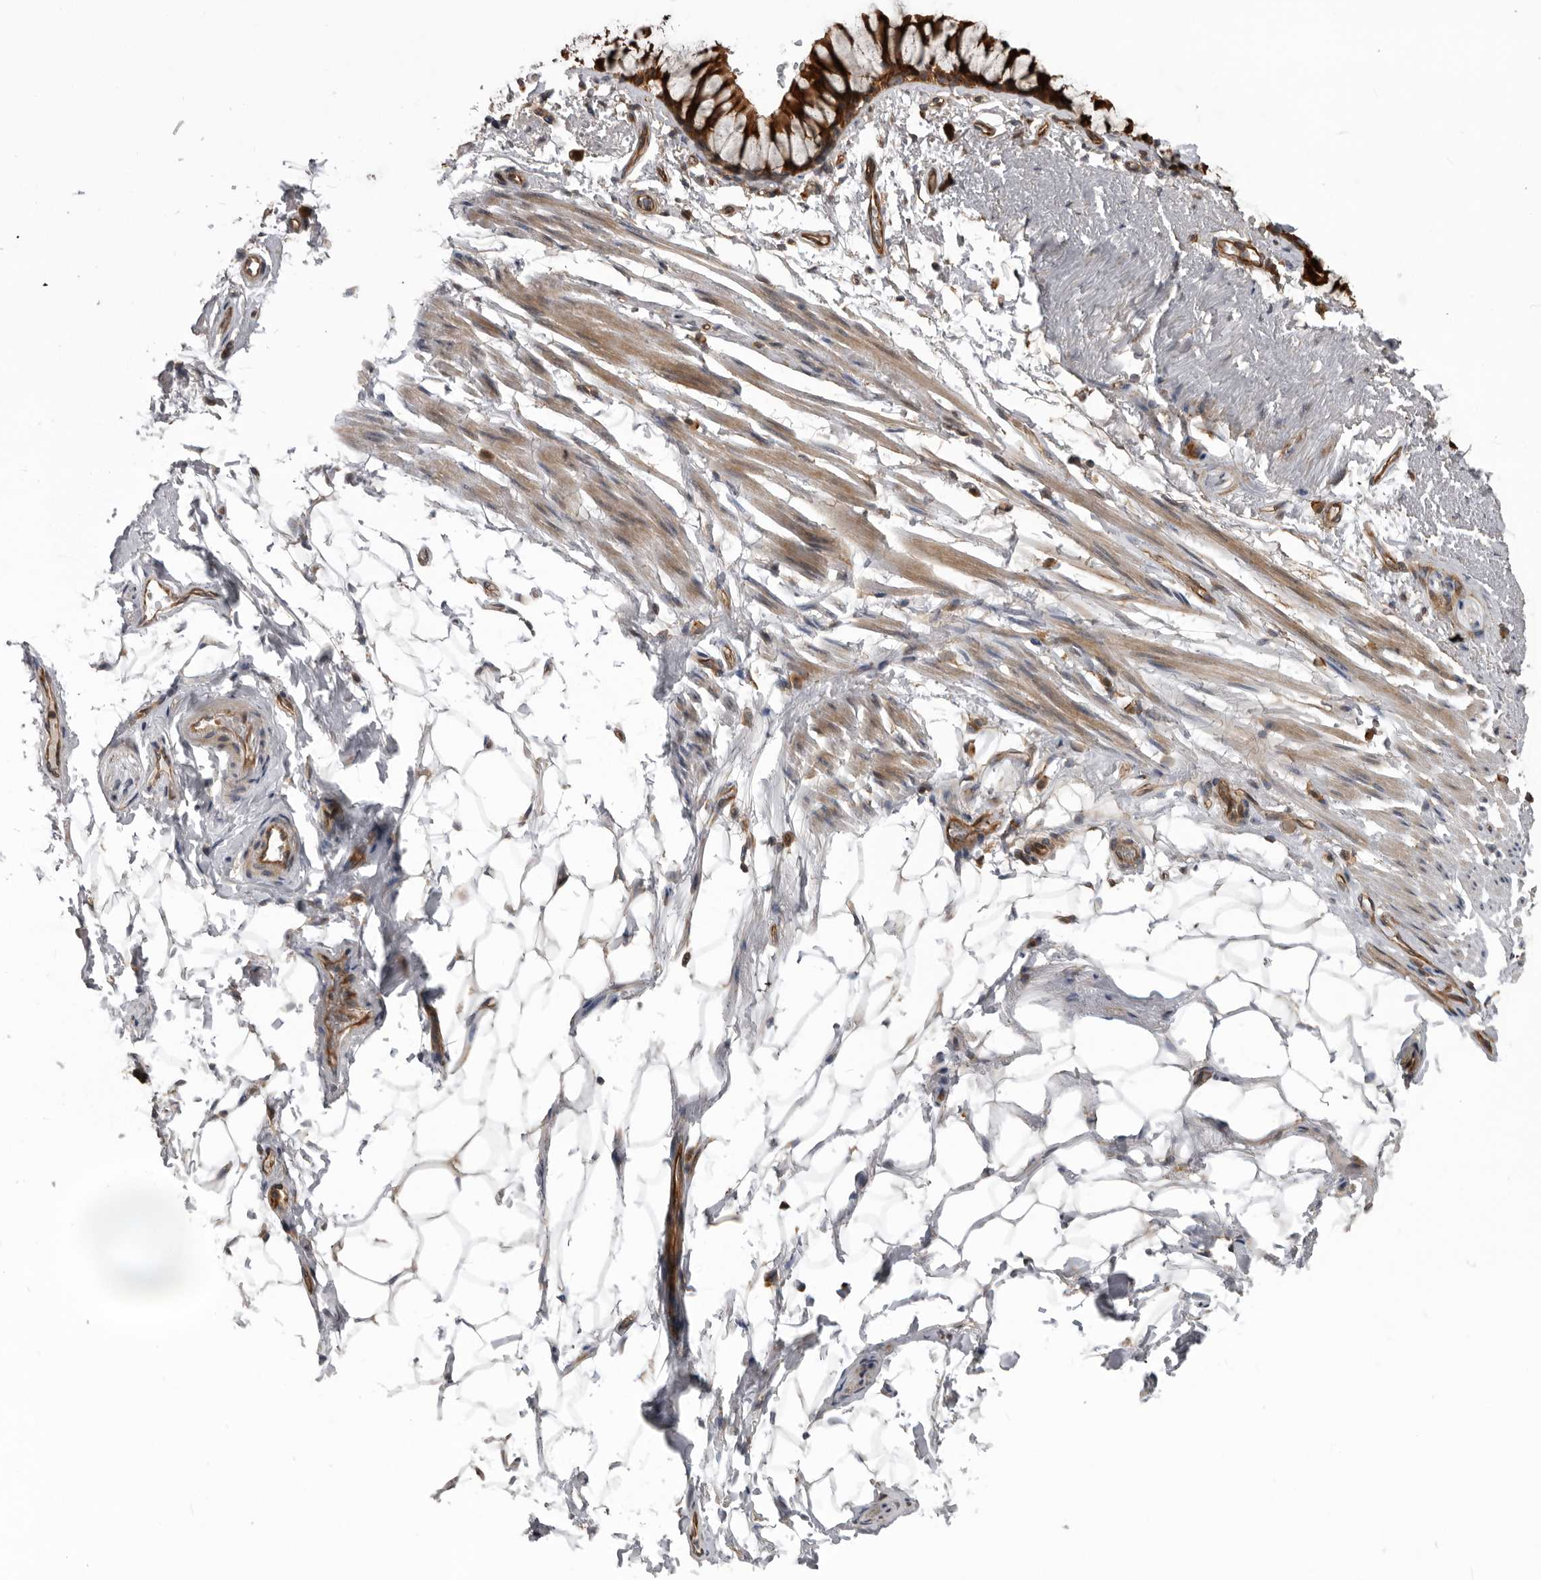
{"staining": {"intensity": "weak", "quantity": "25%-75%", "location": "cytoplasmic/membranous"}, "tissue": "adipose tissue", "cell_type": "Adipocytes", "image_type": "normal", "snomed": [{"axis": "morphology", "description": "Normal tissue, NOS"}, {"axis": "topography", "description": "Cartilage tissue"}, {"axis": "topography", "description": "Bronchus"}], "caption": "Adipocytes reveal weak cytoplasmic/membranous expression in about 25%-75% of cells in normal adipose tissue. (DAB IHC with brightfield microscopy, high magnification).", "gene": "RAB3GAP2", "patient": {"sex": "female", "age": 73}}